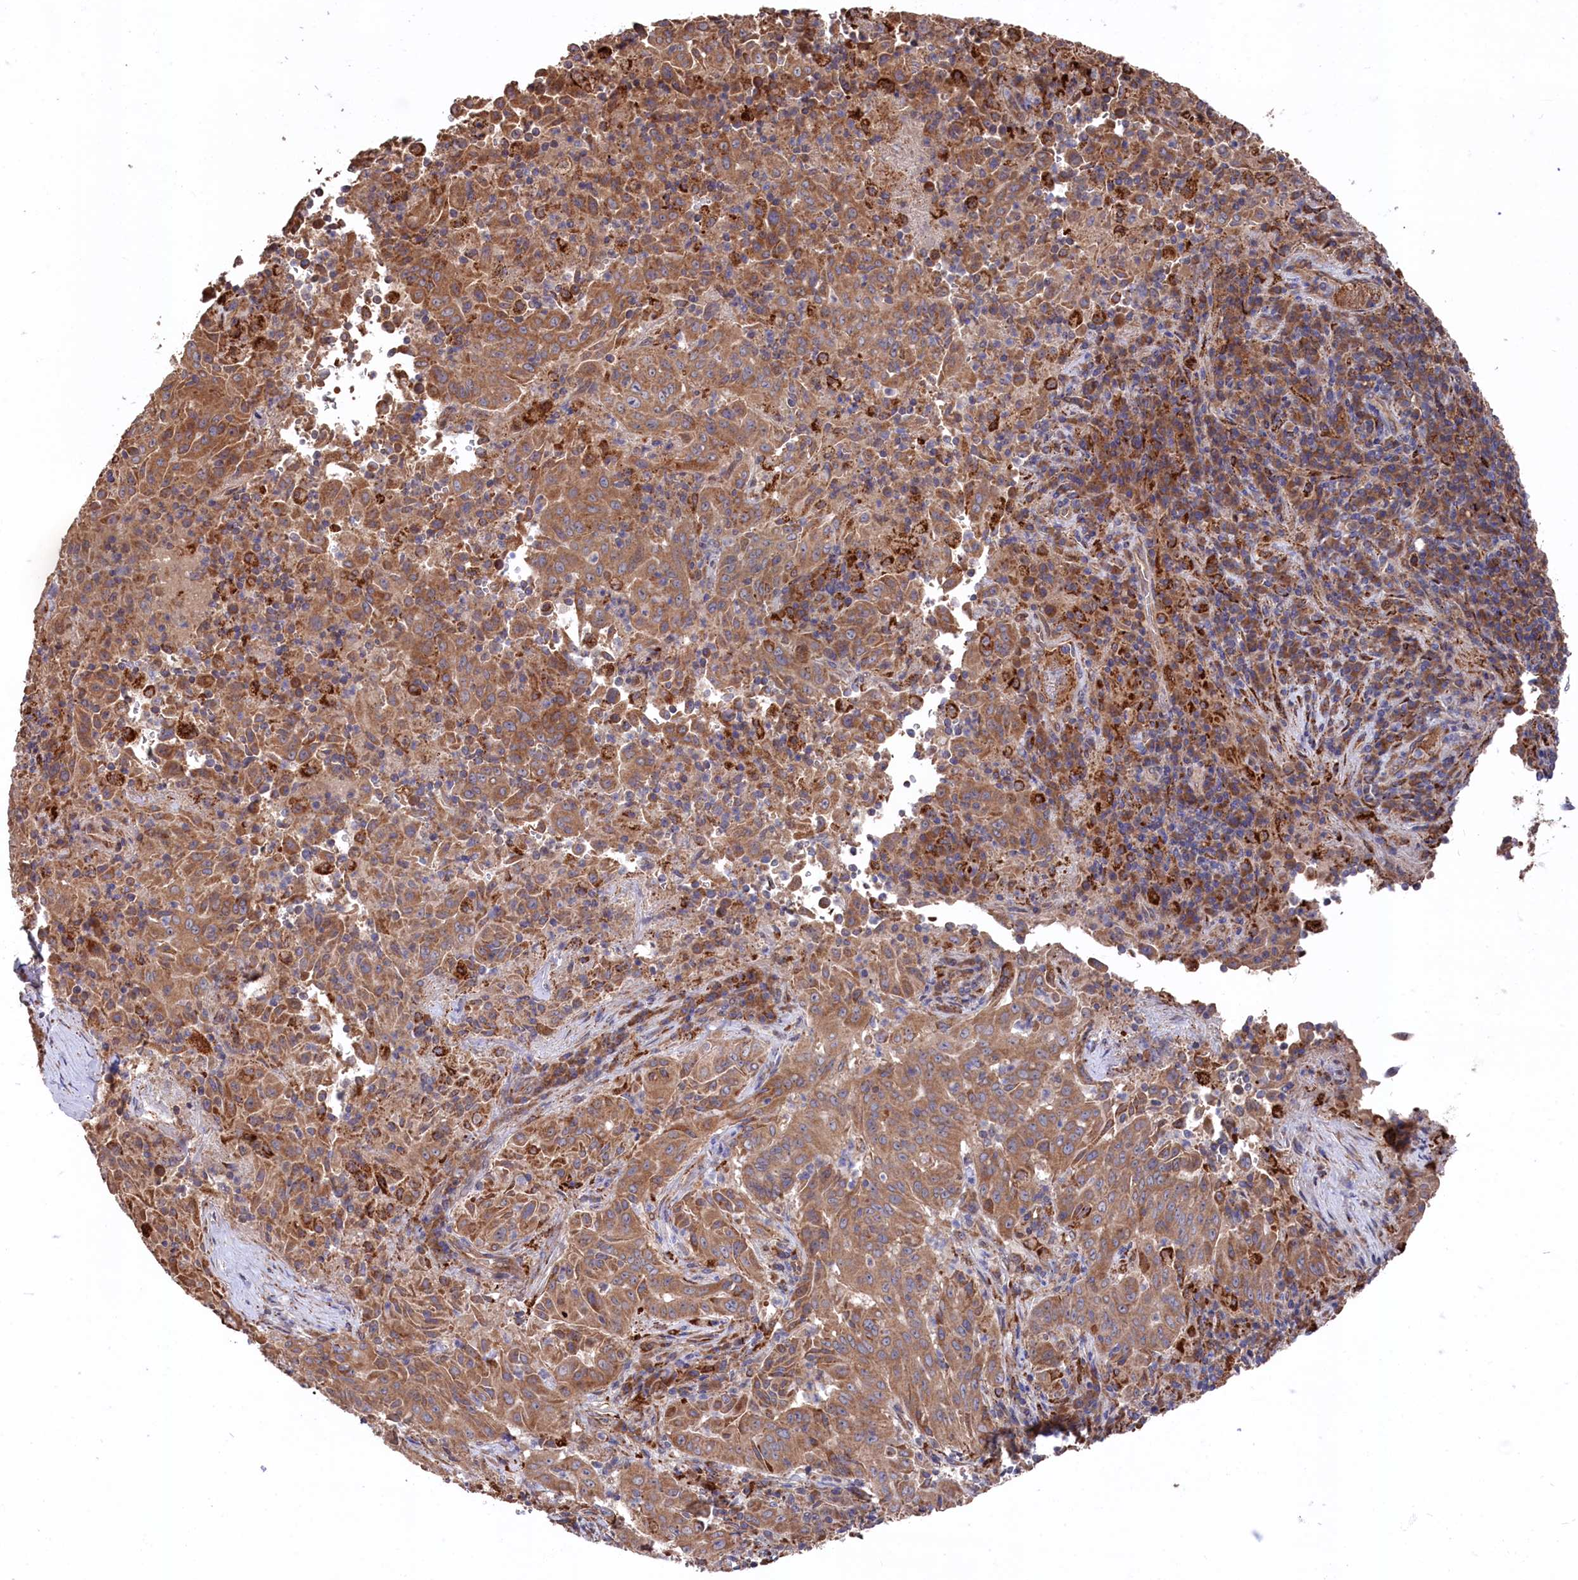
{"staining": {"intensity": "moderate", "quantity": ">75%", "location": "cytoplasmic/membranous"}, "tissue": "pancreatic cancer", "cell_type": "Tumor cells", "image_type": "cancer", "snomed": [{"axis": "morphology", "description": "Adenocarcinoma, NOS"}, {"axis": "topography", "description": "Pancreas"}], "caption": "Protein expression by immunohistochemistry (IHC) exhibits moderate cytoplasmic/membranous staining in about >75% of tumor cells in adenocarcinoma (pancreatic).", "gene": "SLC12A4", "patient": {"sex": "male", "age": 51}}